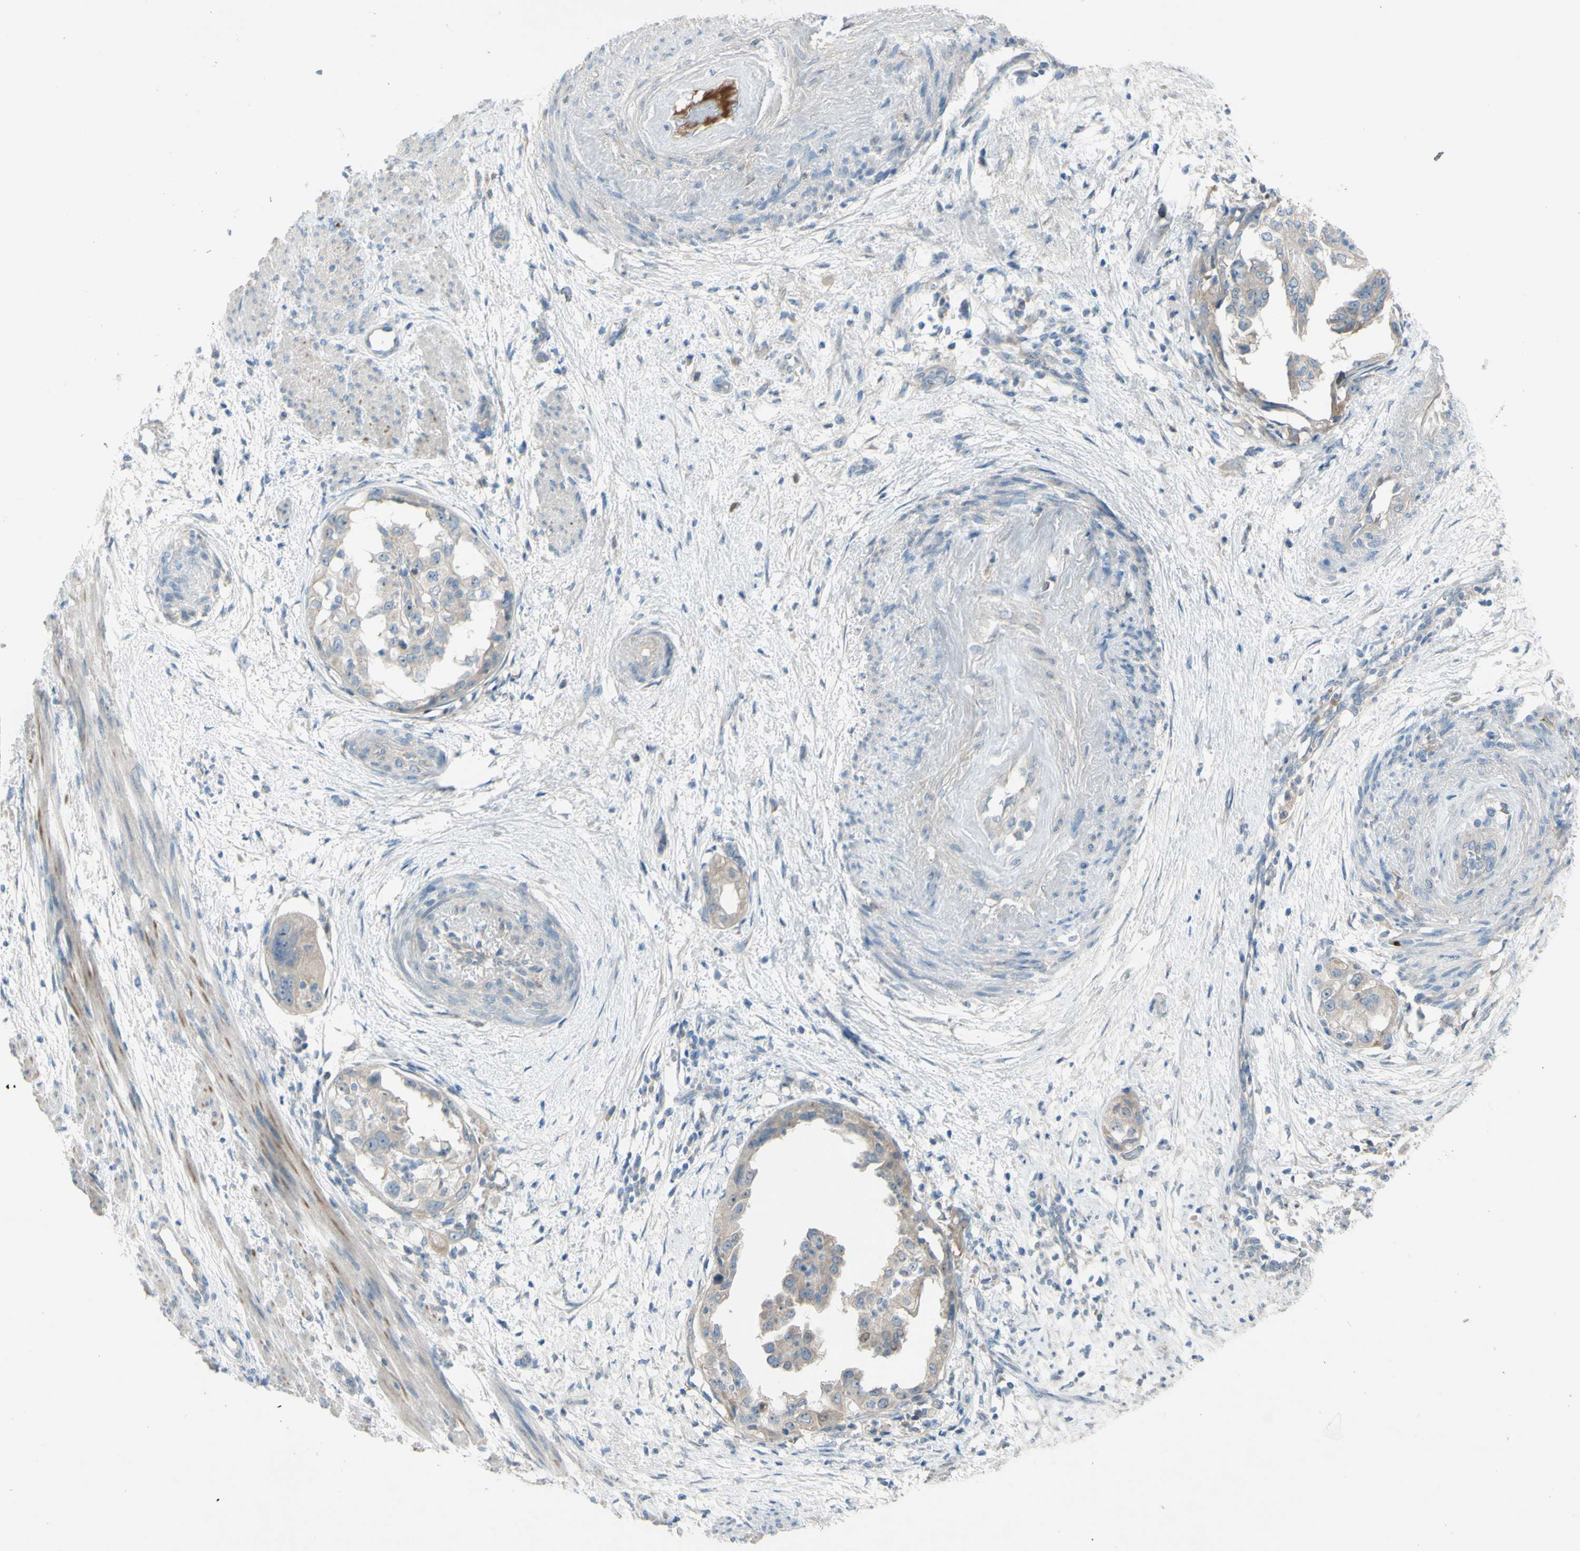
{"staining": {"intensity": "negative", "quantity": "none", "location": "none"}, "tissue": "endometrial cancer", "cell_type": "Tumor cells", "image_type": "cancer", "snomed": [{"axis": "morphology", "description": "Adenocarcinoma, NOS"}, {"axis": "topography", "description": "Endometrium"}], "caption": "Immunohistochemistry photomicrograph of neoplastic tissue: human endometrial adenocarcinoma stained with DAB shows no significant protein expression in tumor cells.", "gene": "ATRN", "patient": {"sex": "female", "age": 85}}